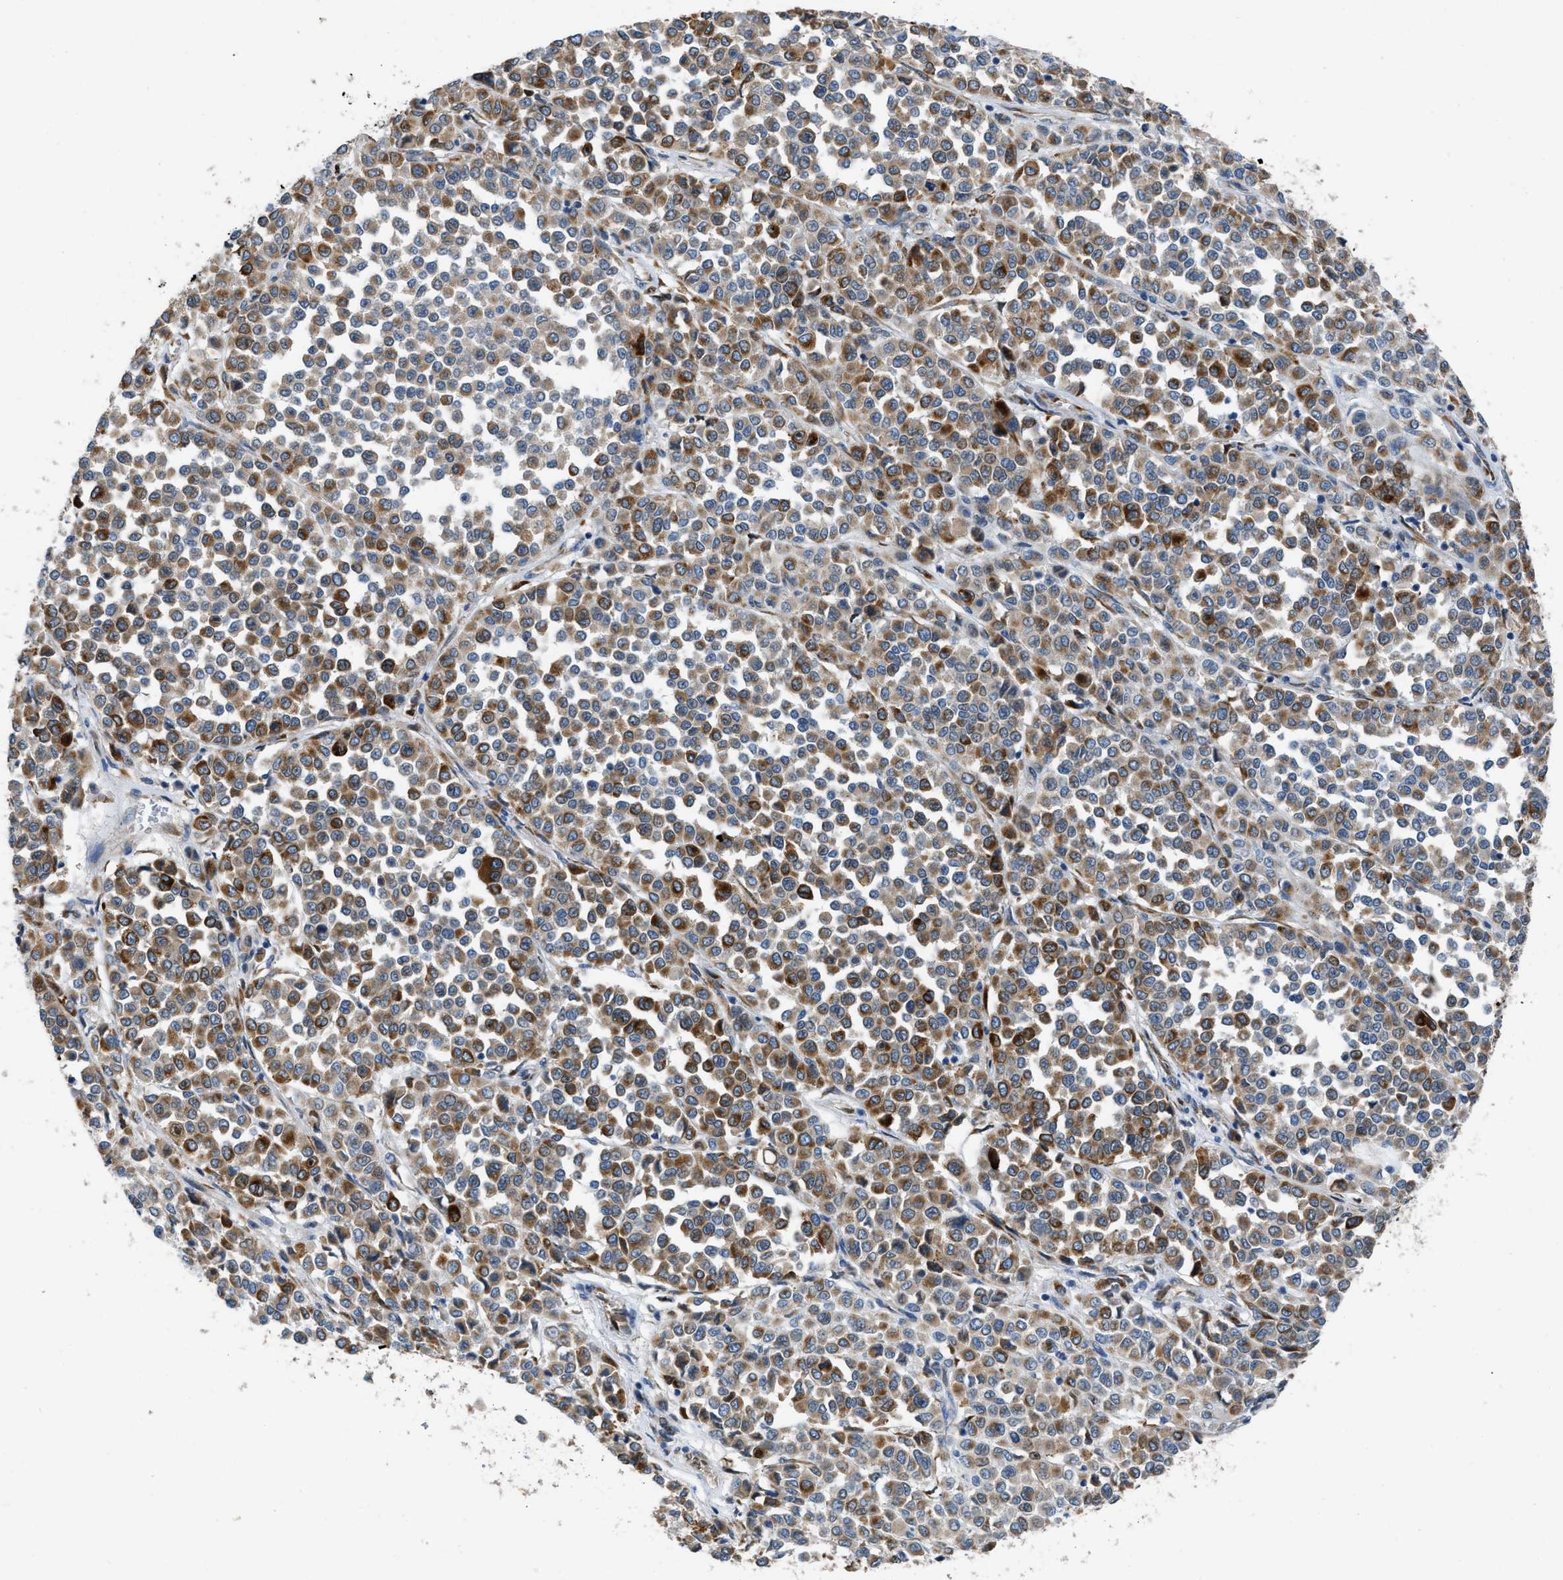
{"staining": {"intensity": "moderate", "quantity": ">75%", "location": "cytoplasmic/membranous"}, "tissue": "melanoma", "cell_type": "Tumor cells", "image_type": "cancer", "snomed": [{"axis": "morphology", "description": "Malignant melanoma, Metastatic site"}, {"axis": "topography", "description": "Pancreas"}], "caption": "Immunohistochemistry (IHC) of human malignant melanoma (metastatic site) exhibits medium levels of moderate cytoplasmic/membranous expression in about >75% of tumor cells.", "gene": "GGCX", "patient": {"sex": "female", "age": 30}}